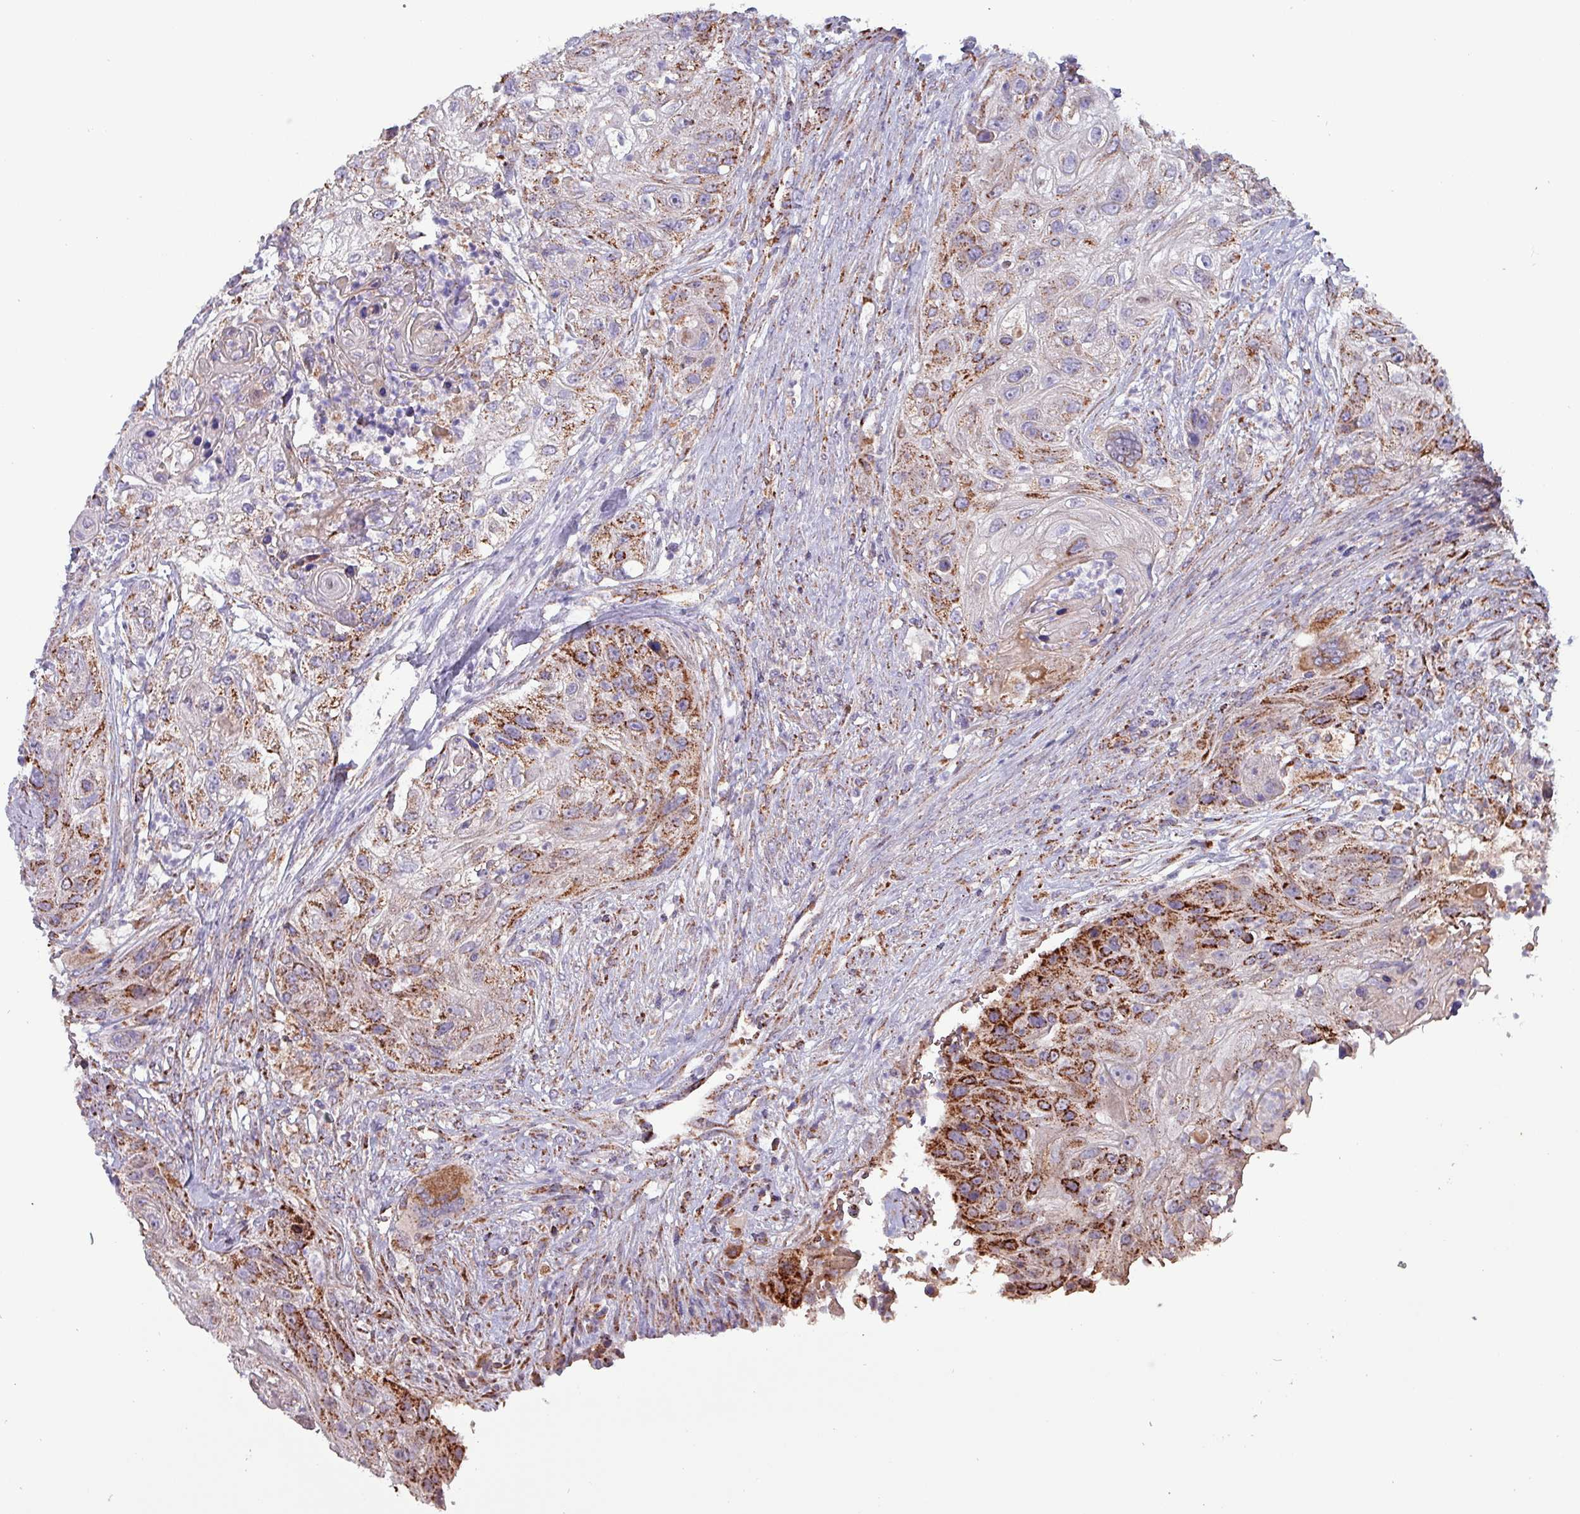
{"staining": {"intensity": "strong", "quantity": "25%-75%", "location": "cytoplasmic/membranous"}, "tissue": "urothelial cancer", "cell_type": "Tumor cells", "image_type": "cancer", "snomed": [{"axis": "morphology", "description": "Urothelial carcinoma, High grade"}, {"axis": "topography", "description": "Urinary bladder"}], "caption": "Protein analysis of high-grade urothelial carcinoma tissue exhibits strong cytoplasmic/membranous expression in approximately 25%-75% of tumor cells.", "gene": "ZNF322", "patient": {"sex": "female", "age": 60}}